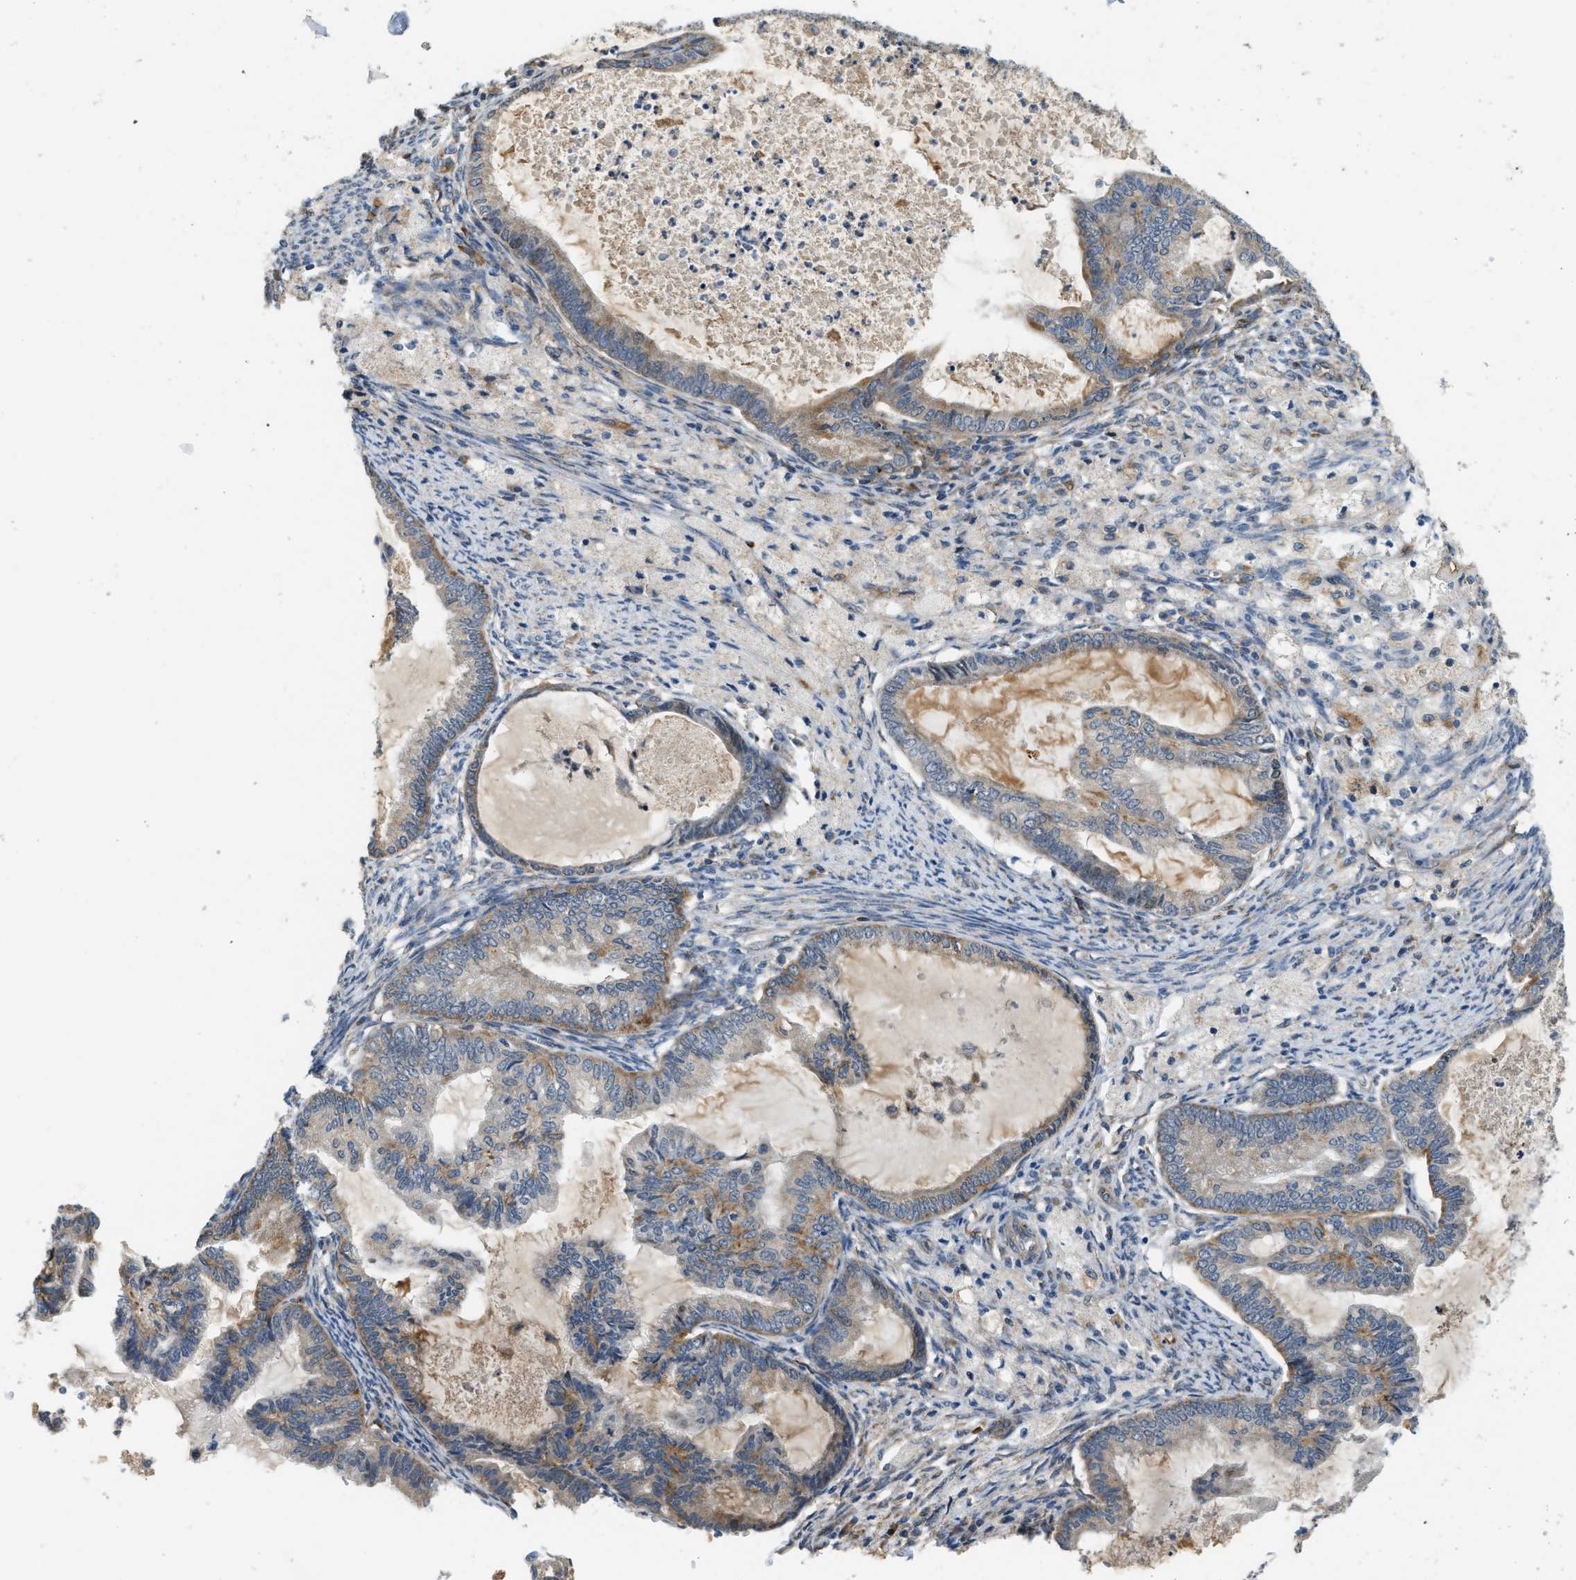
{"staining": {"intensity": "moderate", "quantity": ">75%", "location": "cytoplasmic/membranous"}, "tissue": "cervical cancer", "cell_type": "Tumor cells", "image_type": "cancer", "snomed": [{"axis": "morphology", "description": "Normal tissue, NOS"}, {"axis": "morphology", "description": "Adenocarcinoma, NOS"}, {"axis": "topography", "description": "Cervix"}, {"axis": "topography", "description": "Endometrium"}], "caption": "Moderate cytoplasmic/membranous protein staining is appreciated in about >75% of tumor cells in cervical adenocarcinoma. (Stains: DAB (3,3'-diaminobenzidine) in brown, nuclei in blue, Microscopy: brightfield microscopy at high magnification).", "gene": "STARD3NL", "patient": {"sex": "female", "age": 86}}